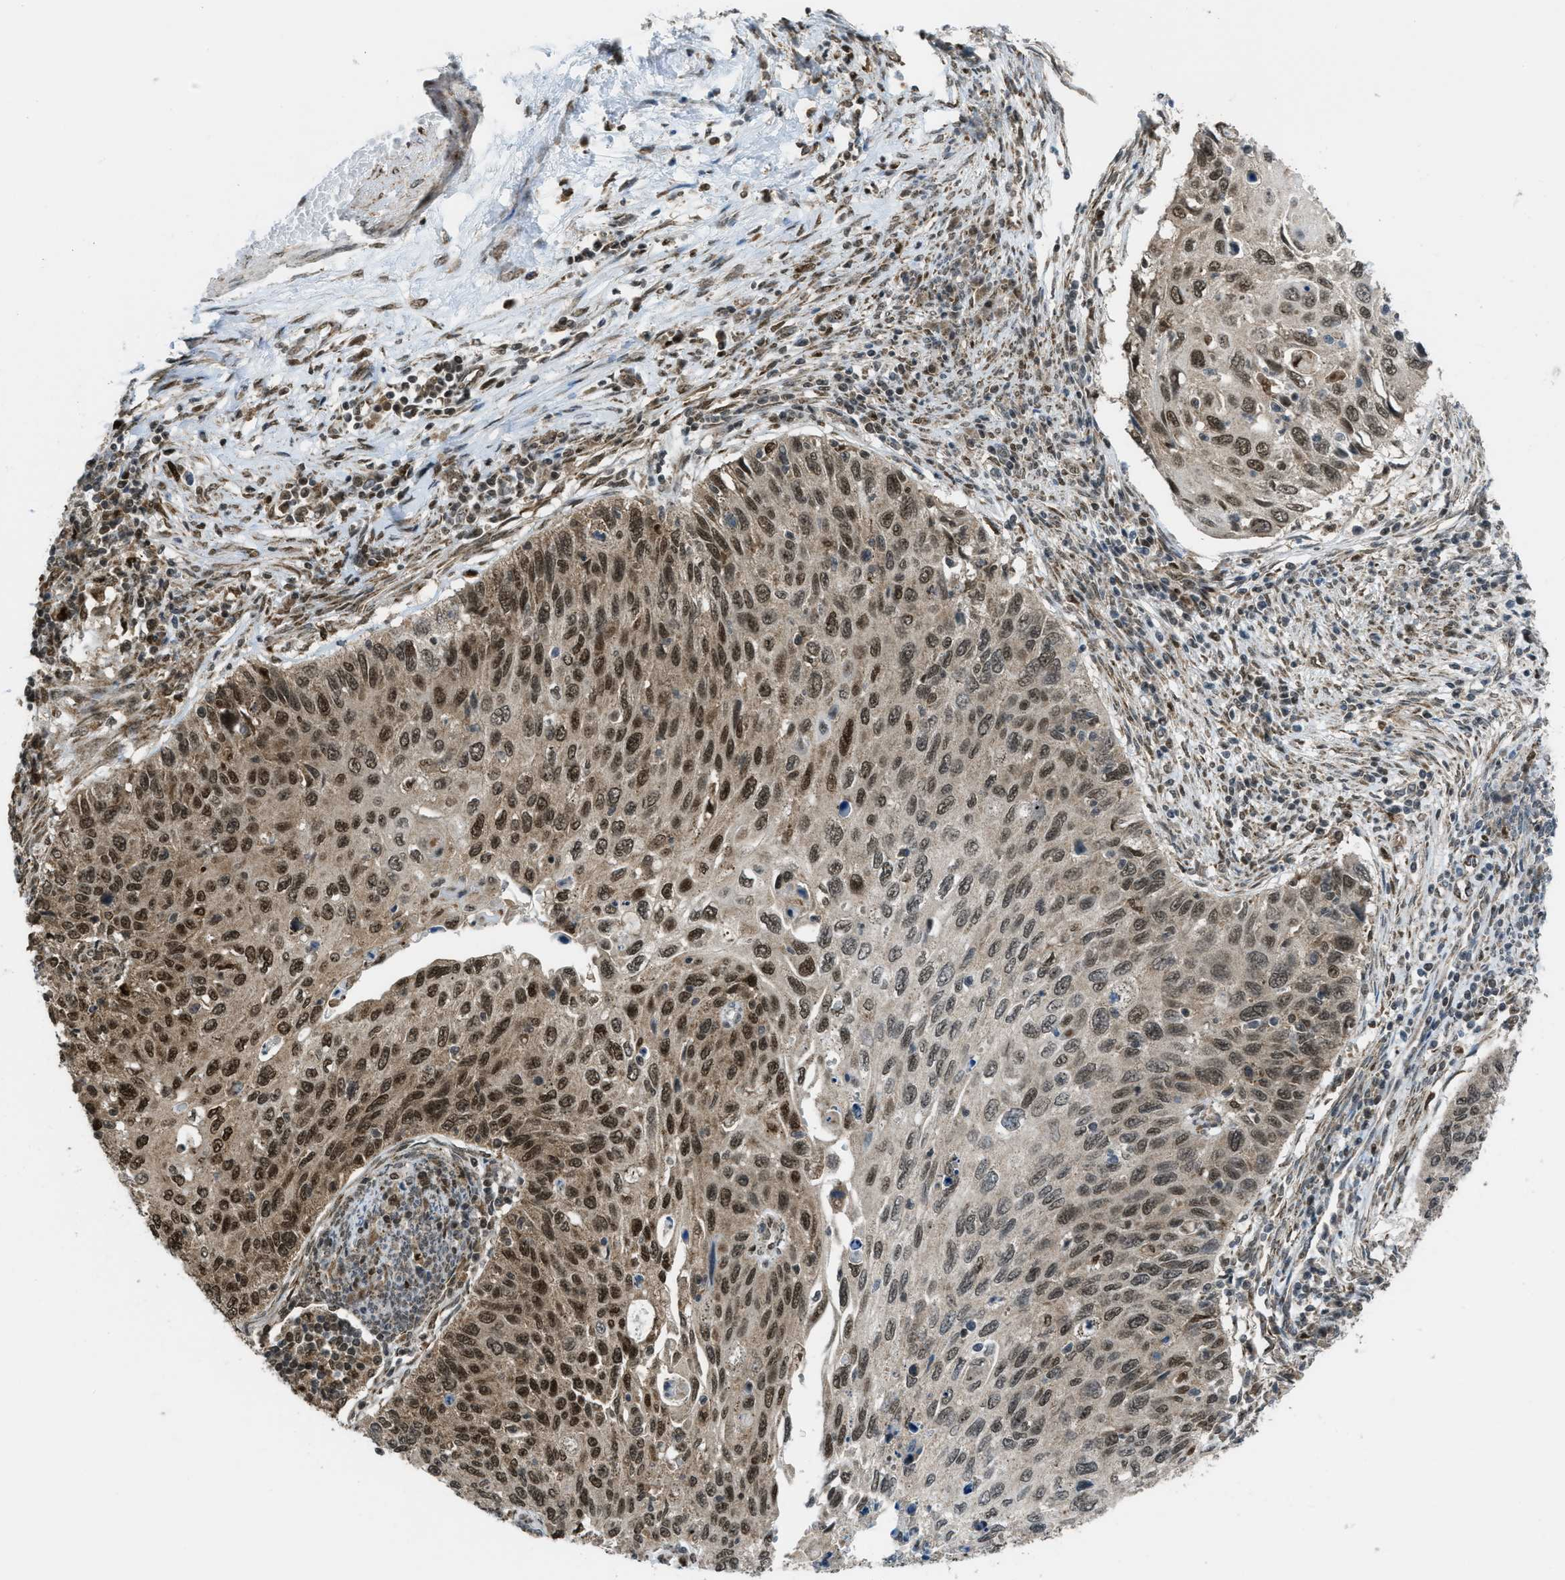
{"staining": {"intensity": "moderate", "quantity": ">75%", "location": "nuclear"}, "tissue": "cervical cancer", "cell_type": "Tumor cells", "image_type": "cancer", "snomed": [{"axis": "morphology", "description": "Squamous cell carcinoma, NOS"}, {"axis": "topography", "description": "Cervix"}], "caption": "Tumor cells exhibit medium levels of moderate nuclear staining in about >75% of cells in cervical squamous cell carcinoma.", "gene": "TNPO1", "patient": {"sex": "female", "age": 70}}